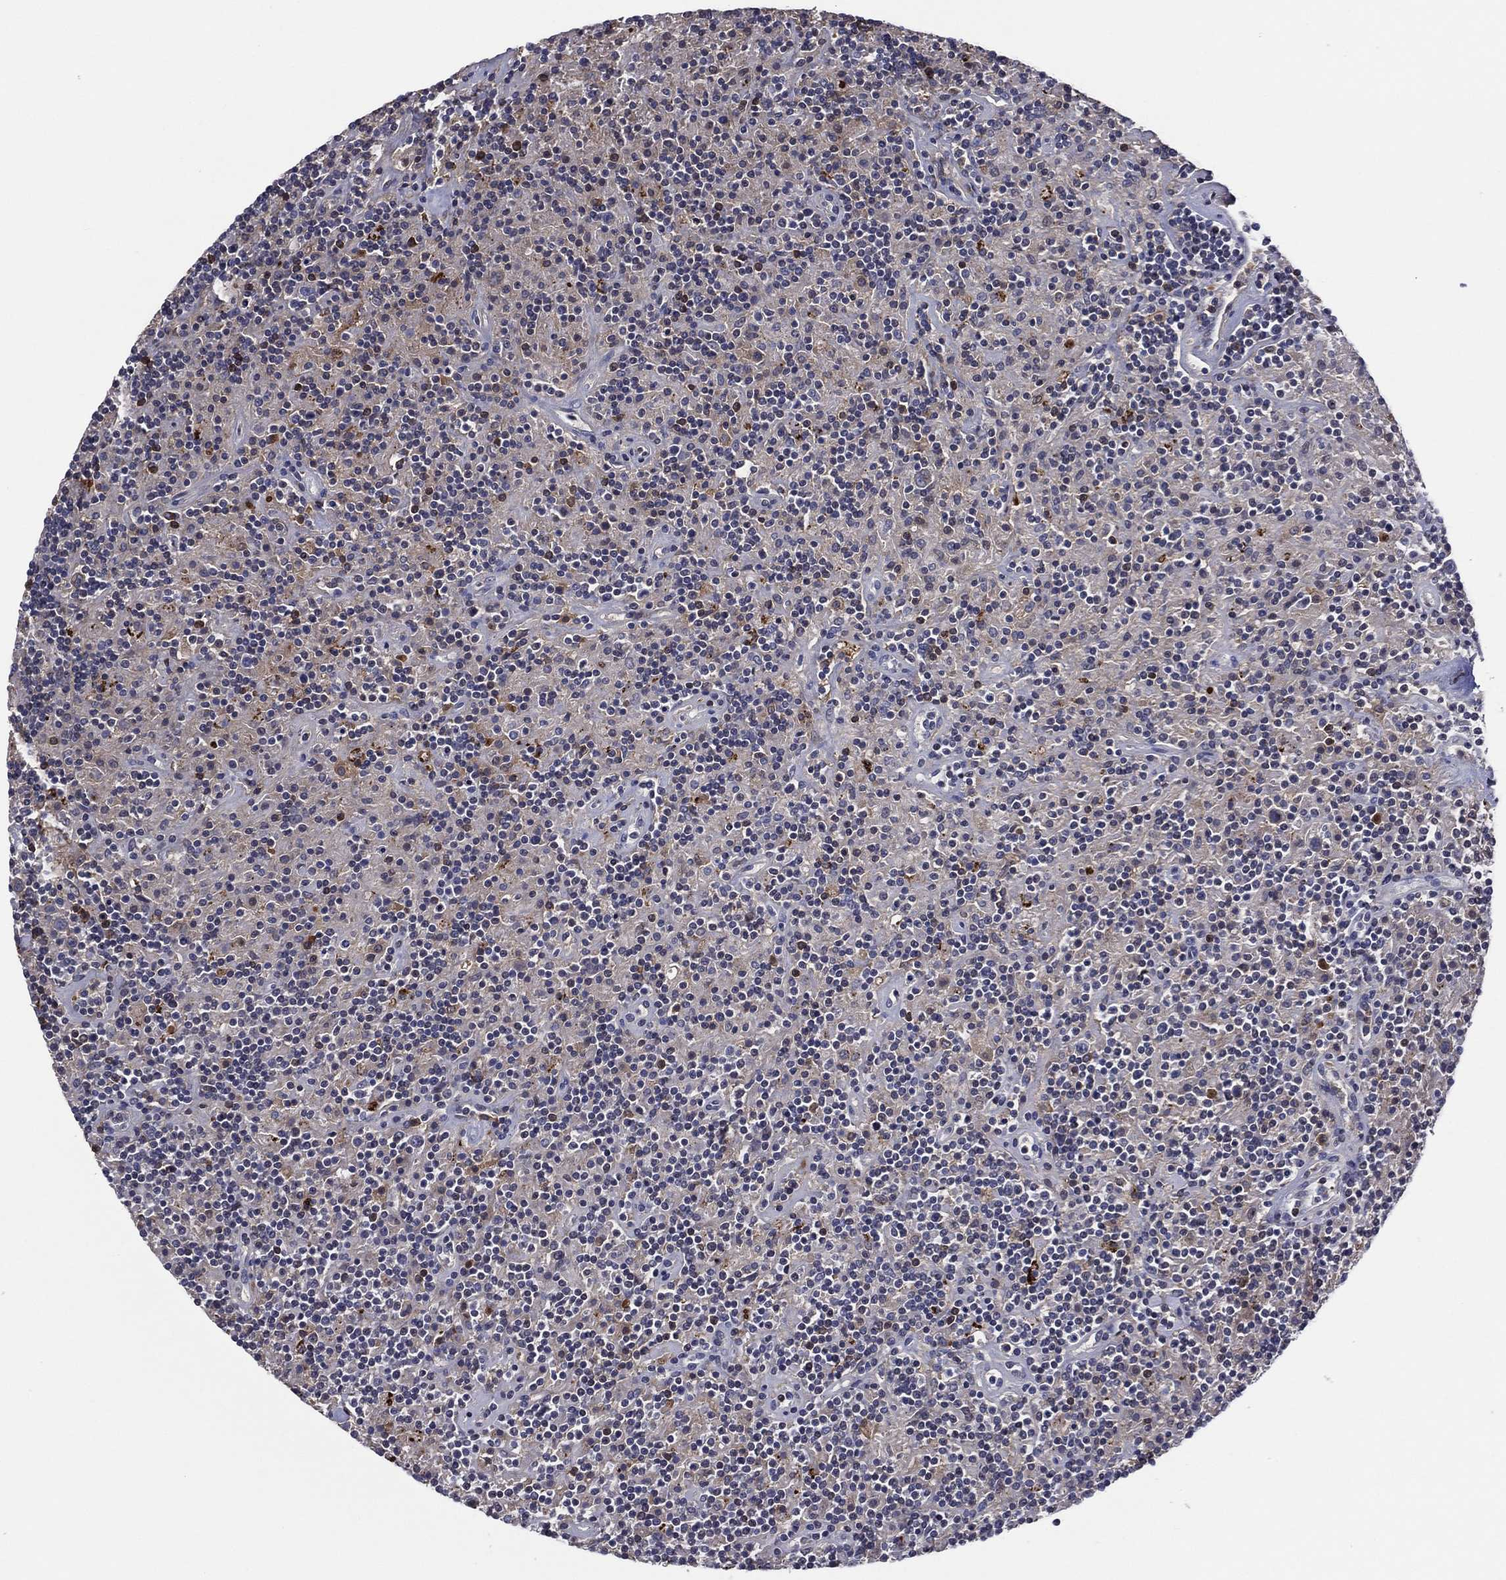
{"staining": {"intensity": "negative", "quantity": "none", "location": "none"}, "tissue": "lymphoma", "cell_type": "Tumor cells", "image_type": "cancer", "snomed": [{"axis": "morphology", "description": "Hodgkin's disease, NOS"}, {"axis": "topography", "description": "Lymph node"}], "caption": "The micrograph reveals no staining of tumor cells in lymphoma.", "gene": "TRIM31", "patient": {"sex": "male", "age": 70}}